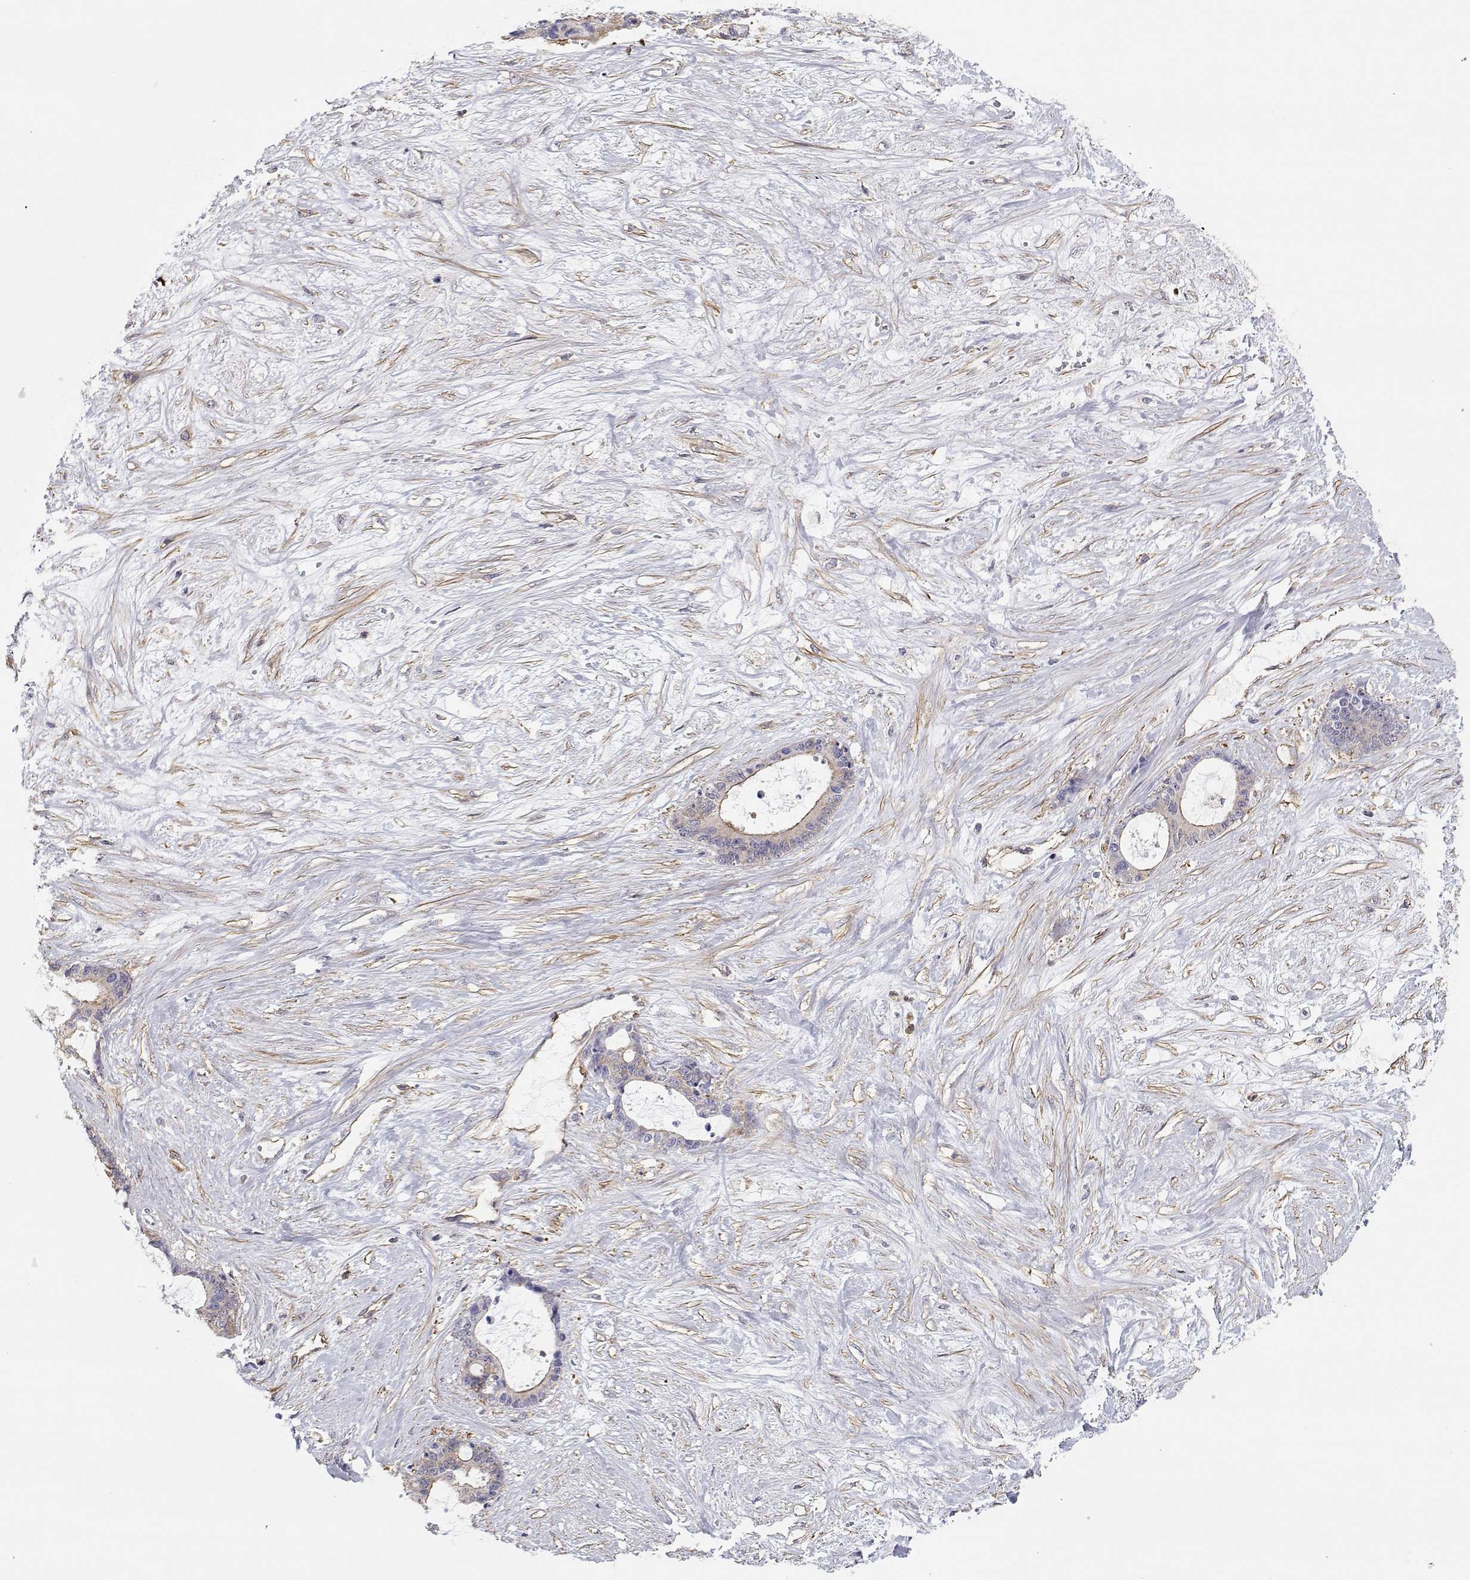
{"staining": {"intensity": "weak", "quantity": "25%-75%", "location": "cytoplasmic/membranous"}, "tissue": "liver cancer", "cell_type": "Tumor cells", "image_type": "cancer", "snomed": [{"axis": "morphology", "description": "Normal tissue, NOS"}, {"axis": "morphology", "description": "Cholangiocarcinoma"}, {"axis": "topography", "description": "Liver"}, {"axis": "topography", "description": "Peripheral nerve tissue"}], "caption": "Liver cancer stained for a protein (brown) displays weak cytoplasmic/membranous positive positivity in about 25%-75% of tumor cells.", "gene": "MYH9", "patient": {"sex": "female", "age": 73}}